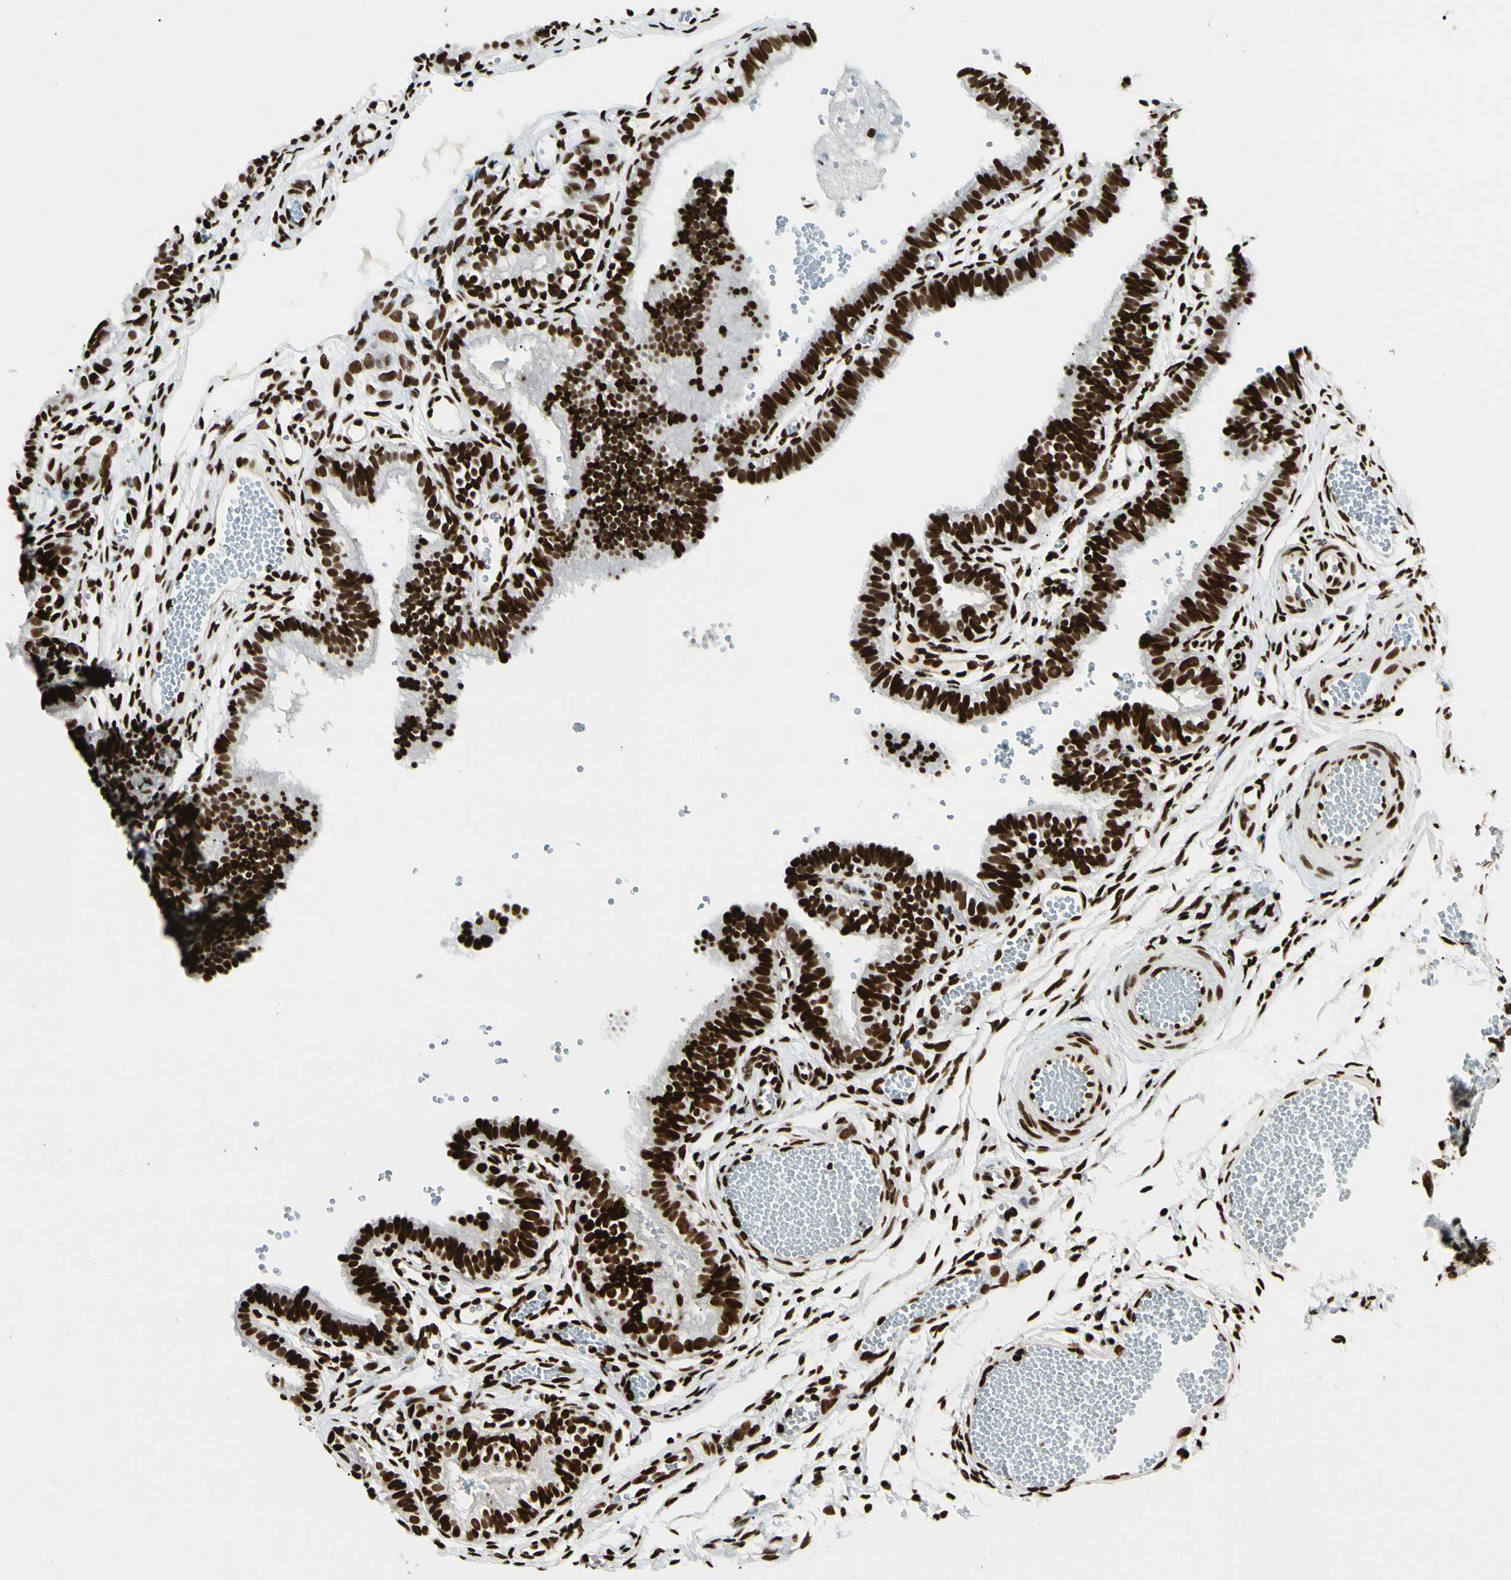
{"staining": {"intensity": "strong", "quantity": ">75%", "location": "nuclear"}, "tissue": "fallopian tube", "cell_type": "Glandular cells", "image_type": "normal", "snomed": [{"axis": "morphology", "description": "Normal tissue, NOS"}, {"axis": "topography", "description": "Fallopian tube"}, {"axis": "topography", "description": "Placenta"}], "caption": "This photomicrograph demonstrates benign fallopian tube stained with immunohistochemistry to label a protein in brown. The nuclear of glandular cells show strong positivity for the protein. Nuclei are counter-stained blue.", "gene": "FUS", "patient": {"sex": "female", "age": 34}}